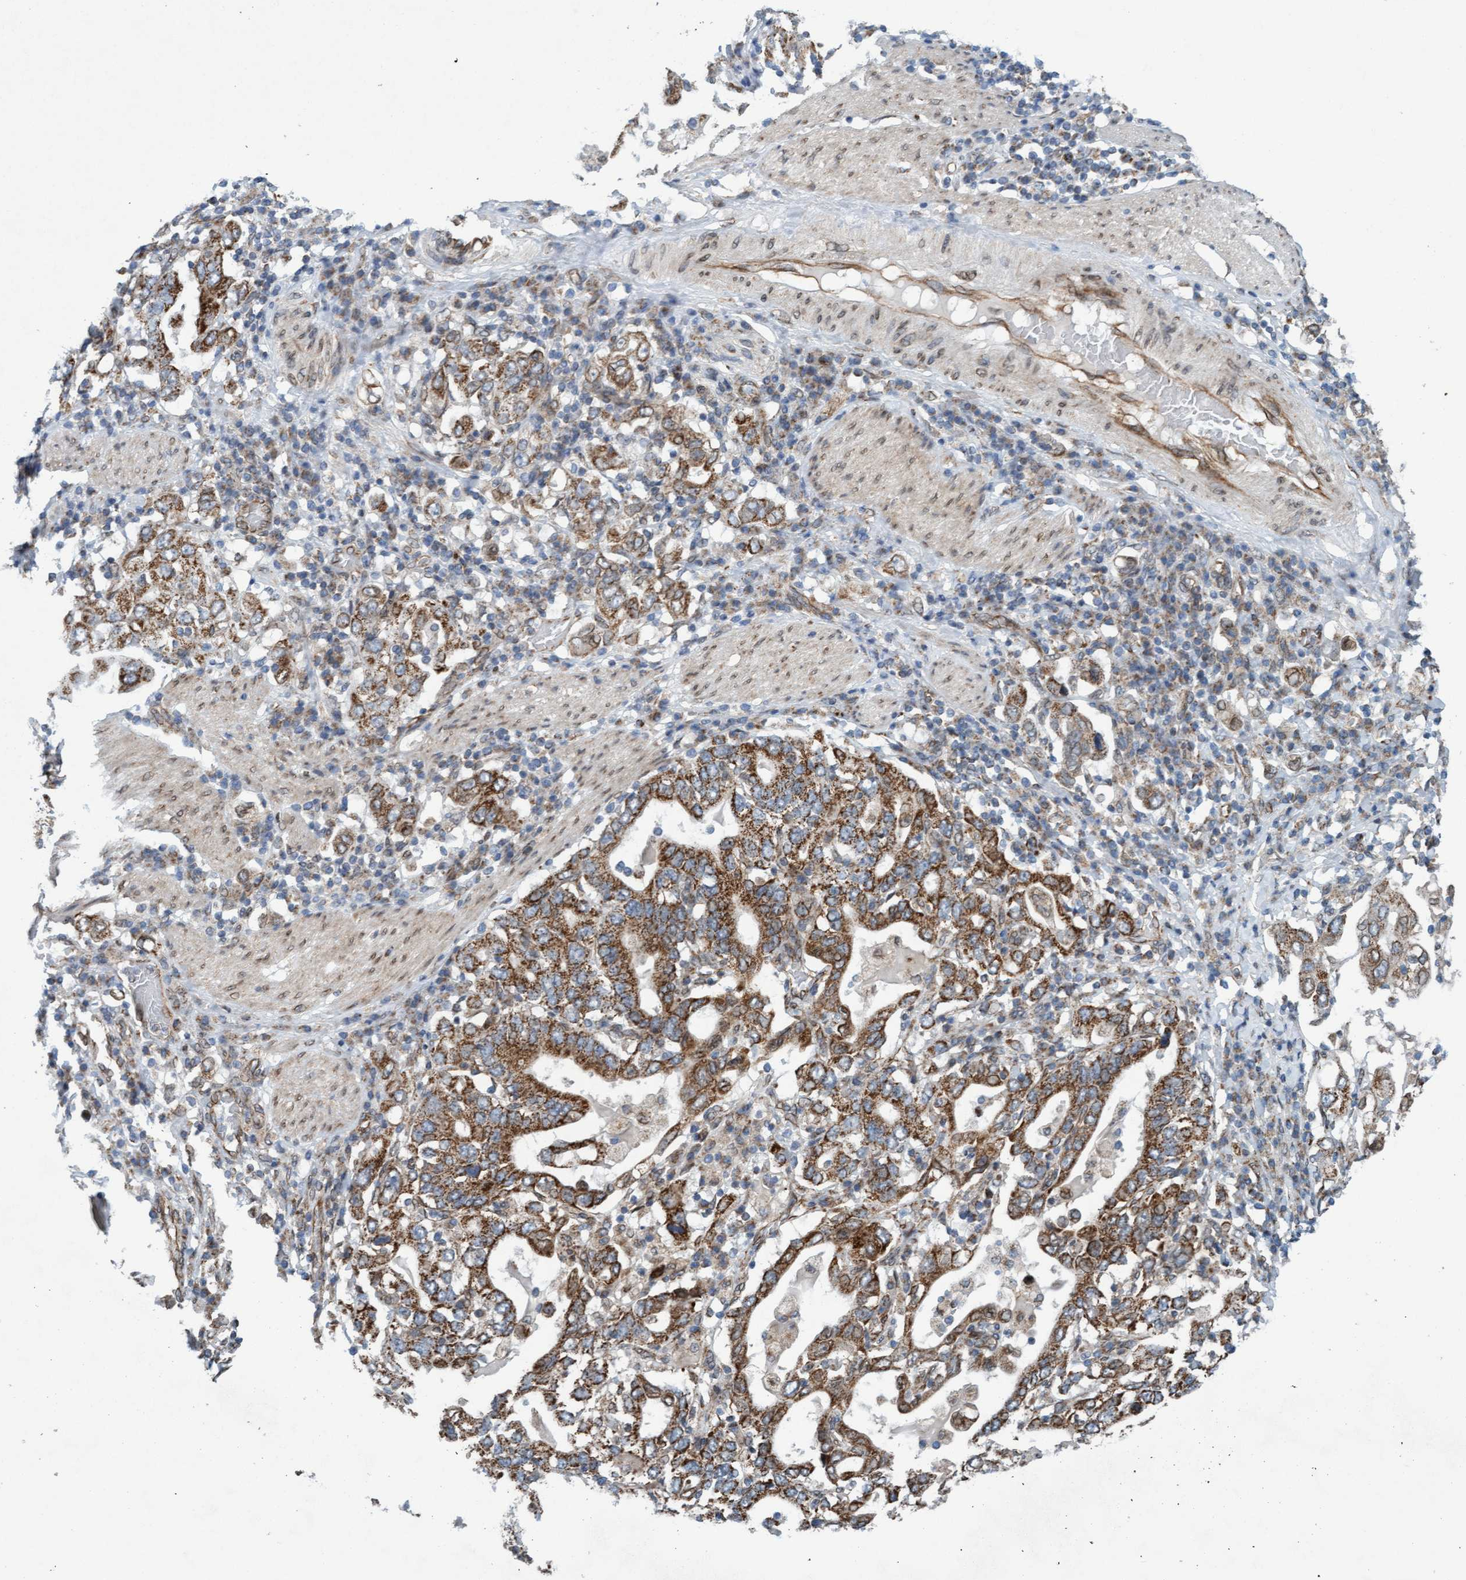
{"staining": {"intensity": "moderate", "quantity": ">75%", "location": "cytoplasmic/membranous"}, "tissue": "stomach cancer", "cell_type": "Tumor cells", "image_type": "cancer", "snomed": [{"axis": "morphology", "description": "Adenocarcinoma, NOS"}, {"axis": "topography", "description": "Stomach, upper"}], "caption": "Moderate cytoplasmic/membranous staining is seen in approximately >75% of tumor cells in stomach adenocarcinoma.", "gene": "MRPS23", "patient": {"sex": "male", "age": 62}}